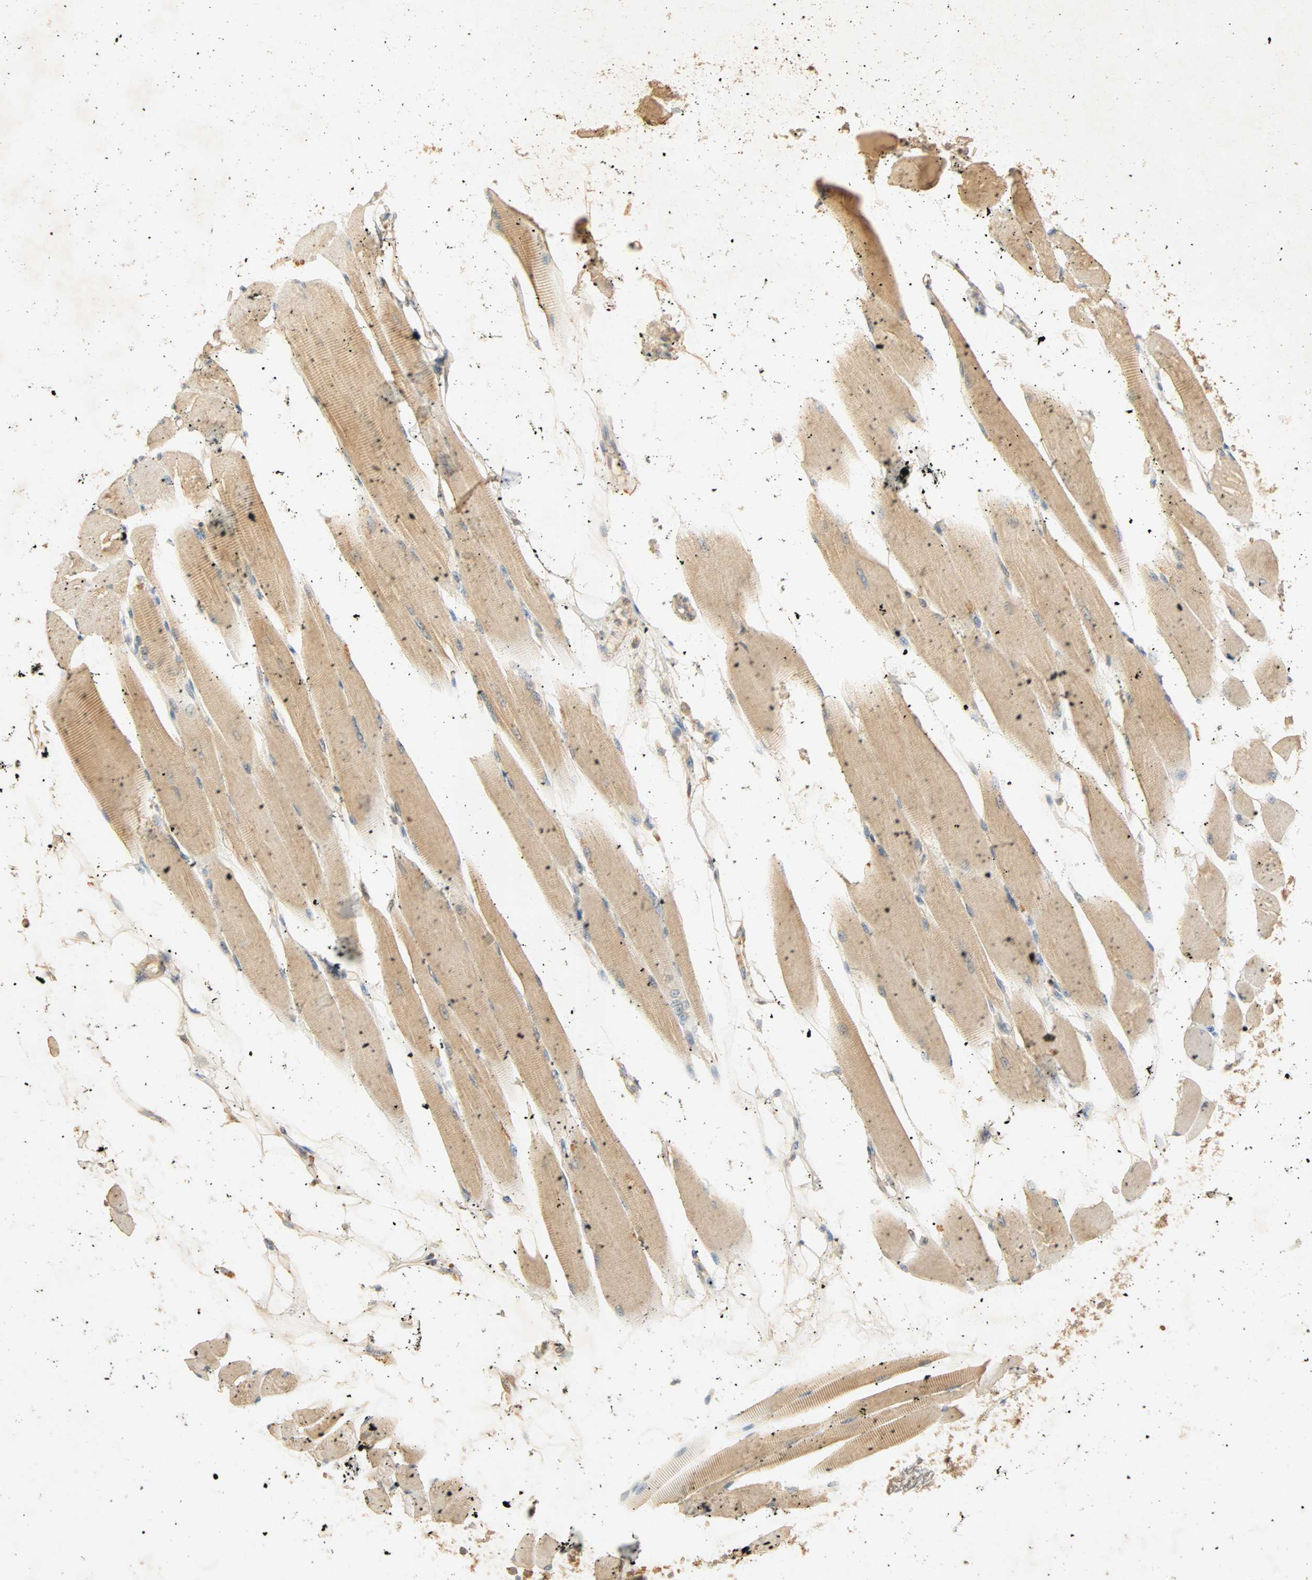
{"staining": {"intensity": "moderate", "quantity": "25%-75%", "location": "cytoplasmic/membranous"}, "tissue": "skeletal muscle", "cell_type": "Myocytes", "image_type": "normal", "snomed": [{"axis": "morphology", "description": "Normal tissue, NOS"}, {"axis": "topography", "description": "Skeletal muscle"}, {"axis": "topography", "description": "Peripheral nerve tissue"}], "caption": "A high-resolution image shows IHC staining of benign skeletal muscle, which demonstrates moderate cytoplasmic/membranous positivity in approximately 25%-75% of myocytes. The protein of interest is shown in brown color, while the nuclei are stained blue.", "gene": "SELENBP1", "patient": {"sex": "female", "age": 84}}